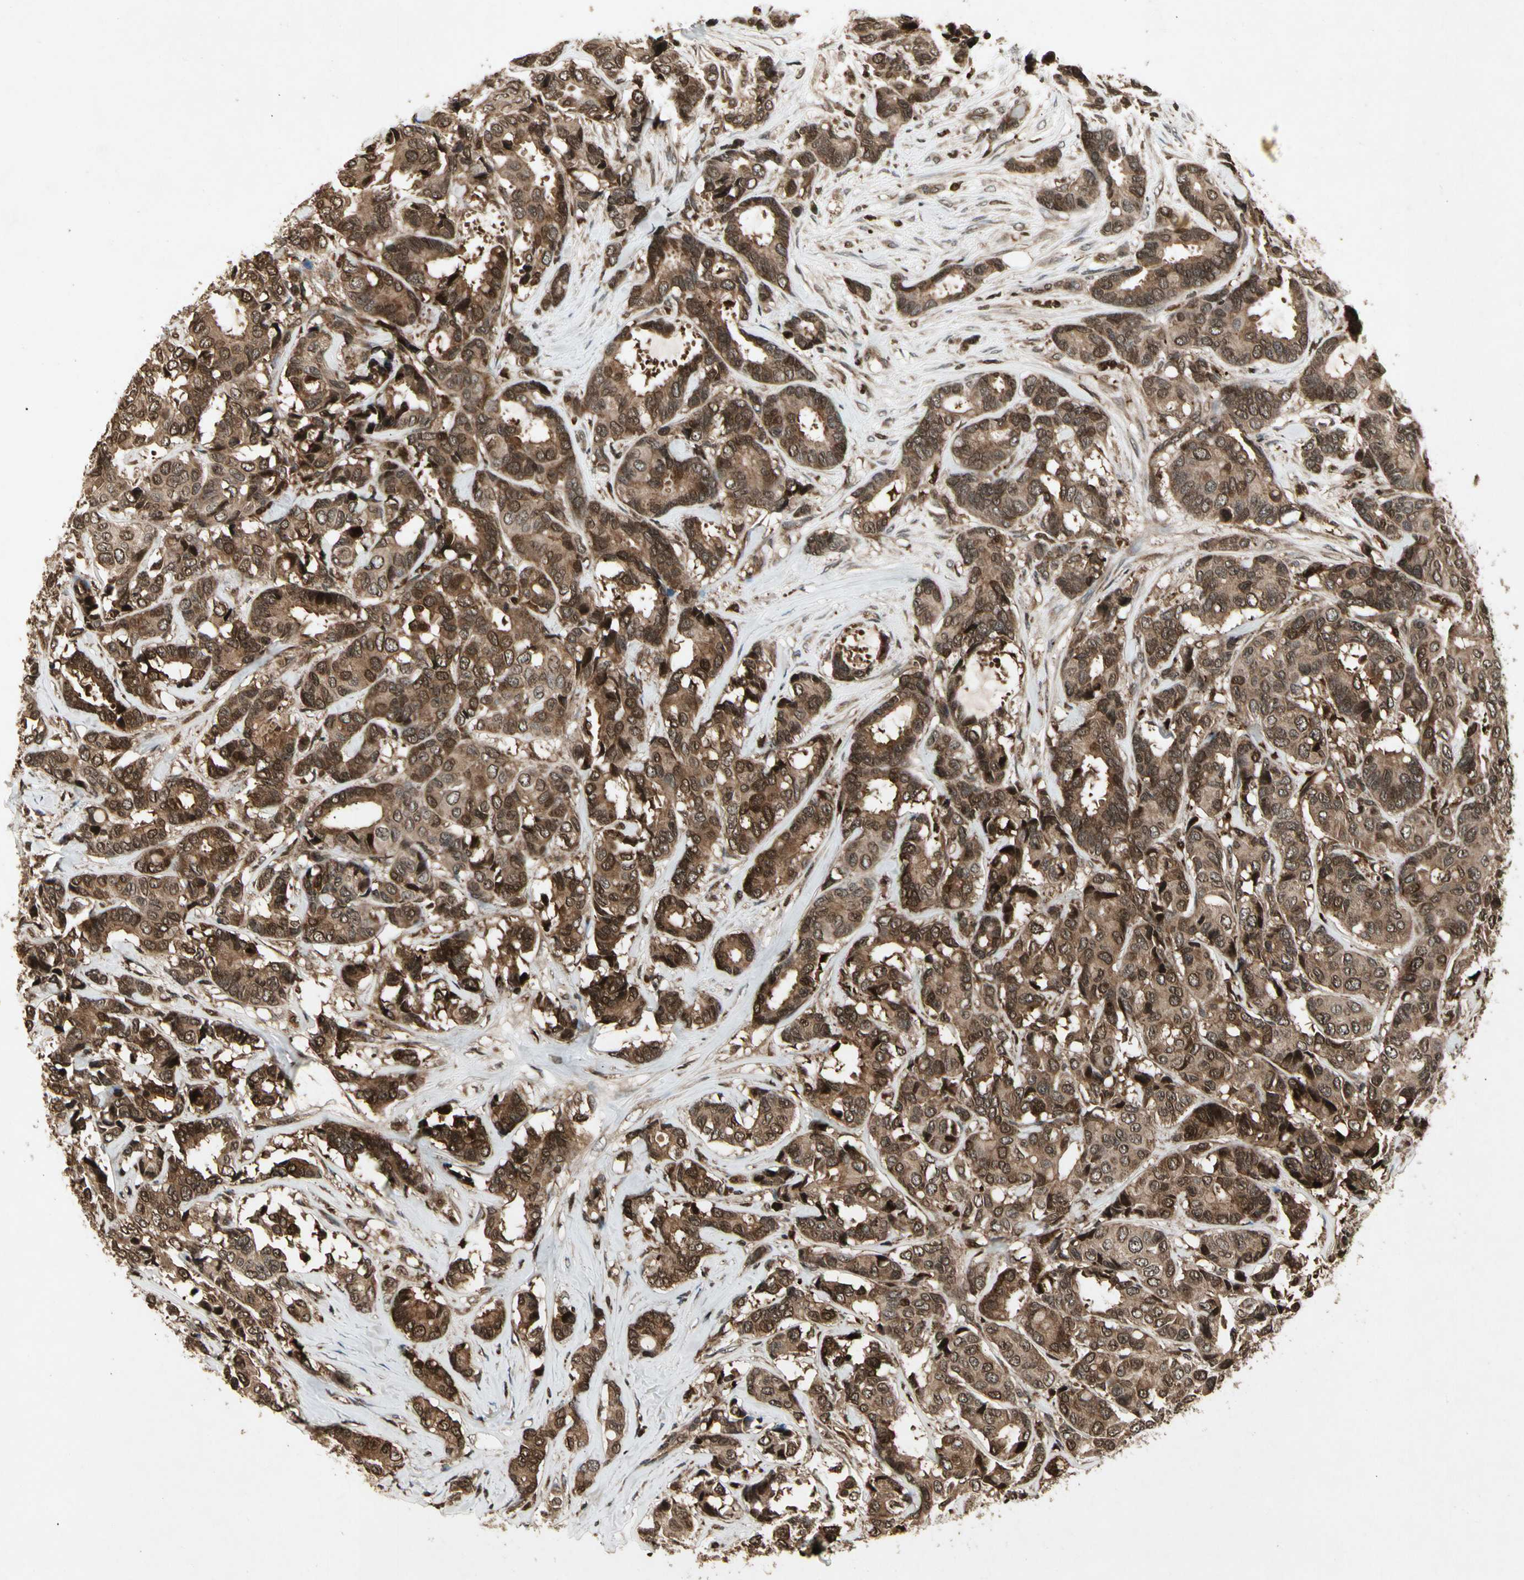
{"staining": {"intensity": "strong", "quantity": ">75%", "location": "cytoplasmic/membranous"}, "tissue": "breast cancer", "cell_type": "Tumor cells", "image_type": "cancer", "snomed": [{"axis": "morphology", "description": "Duct carcinoma"}, {"axis": "topography", "description": "Breast"}], "caption": "A high-resolution micrograph shows IHC staining of intraductal carcinoma (breast), which demonstrates strong cytoplasmic/membranous expression in about >75% of tumor cells.", "gene": "GLRX", "patient": {"sex": "female", "age": 87}}